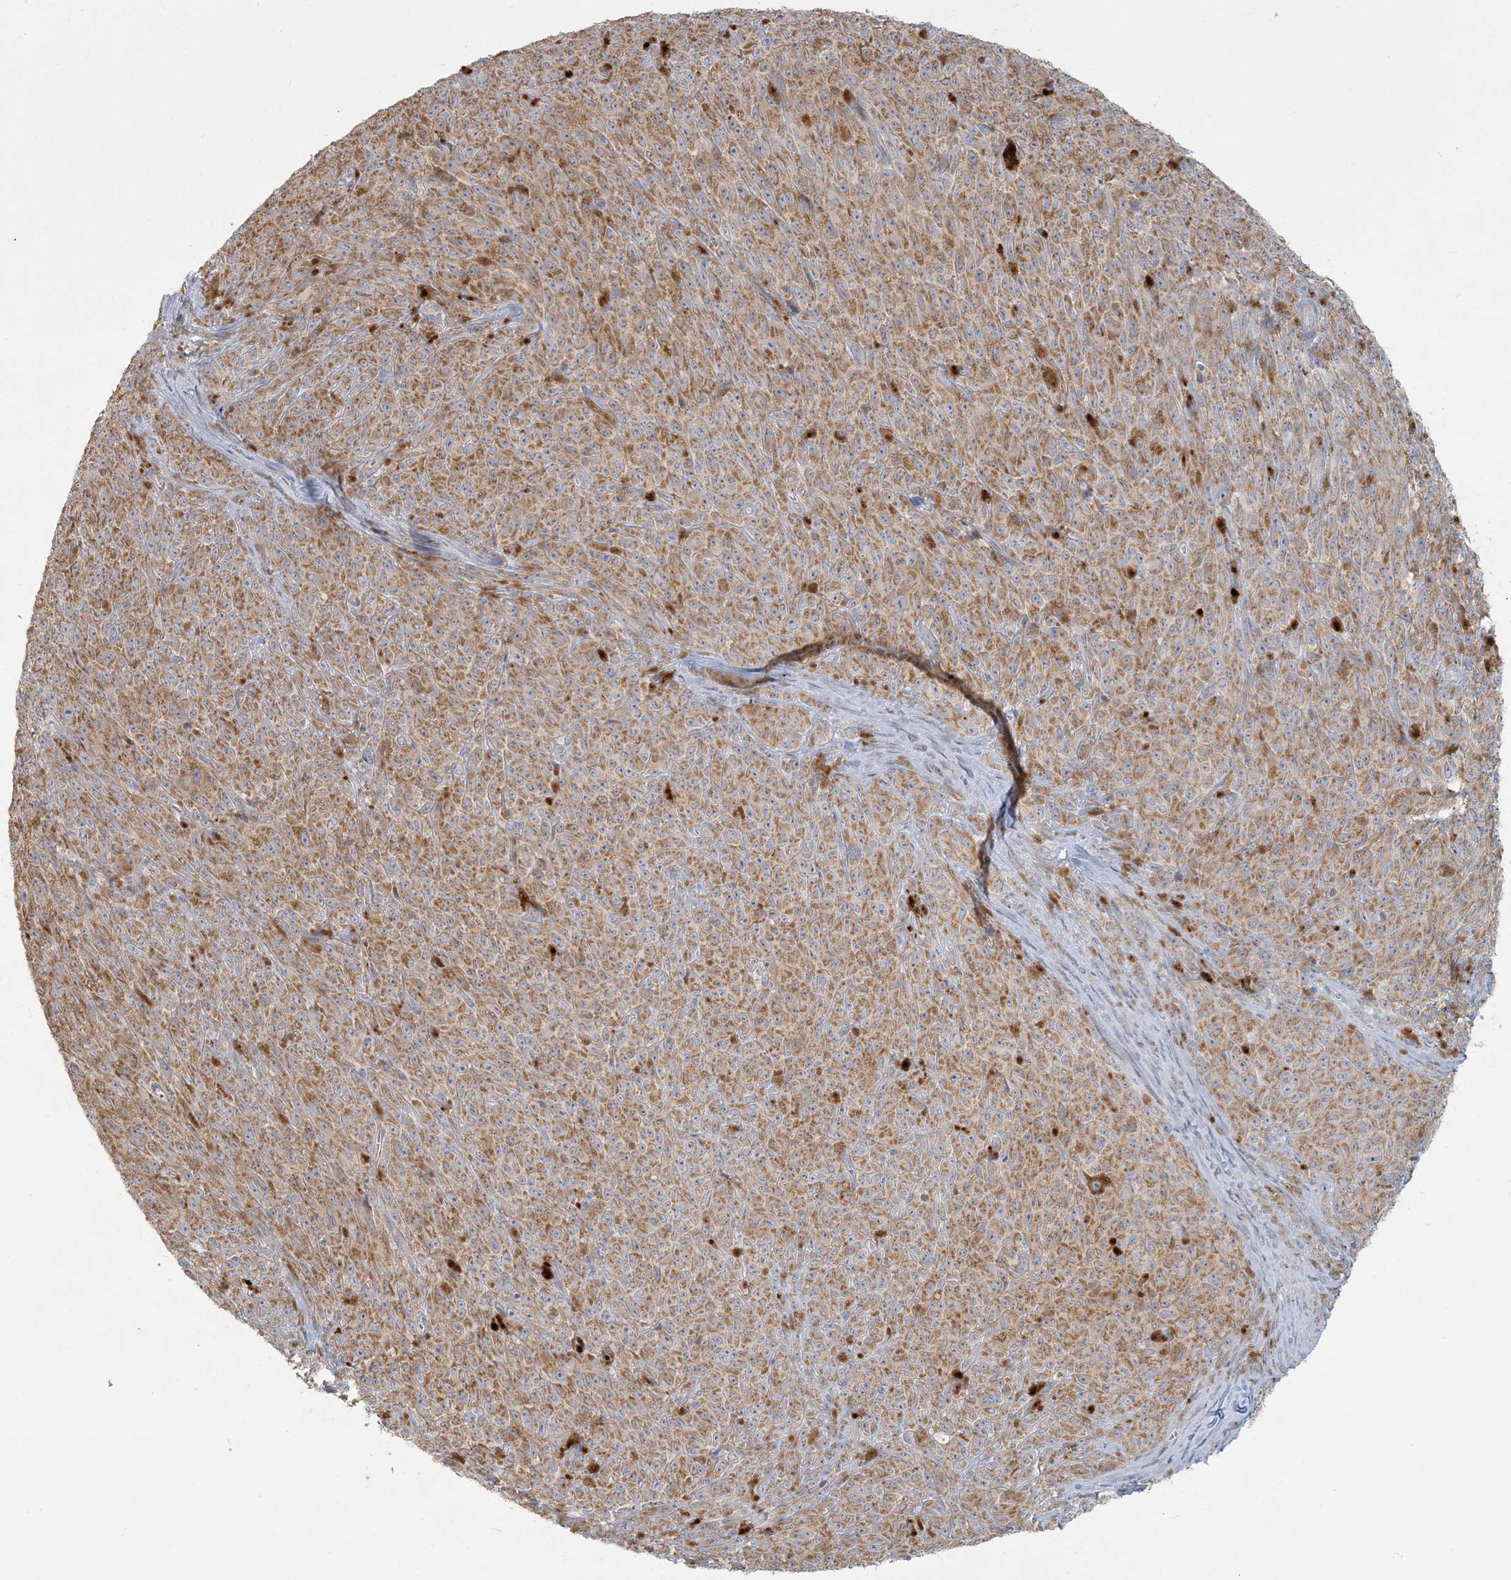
{"staining": {"intensity": "moderate", "quantity": ">75%", "location": "cytoplasmic/membranous"}, "tissue": "melanoma", "cell_type": "Tumor cells", "image_type": "cancer", "snomed": [{"axis": "morphology", "description": "Malignant melanoma, NOS"}, {"axis": "topography", "description": "Skin"}], "caption": "This is a histology image of immunohistochemistry (IHC) staining of melanoma, which shows moderate positivity in the cytoplasmic/membranous of tumor cells.", "gene": "MCAT", "patient": {"sex": "female", "age": 82}}